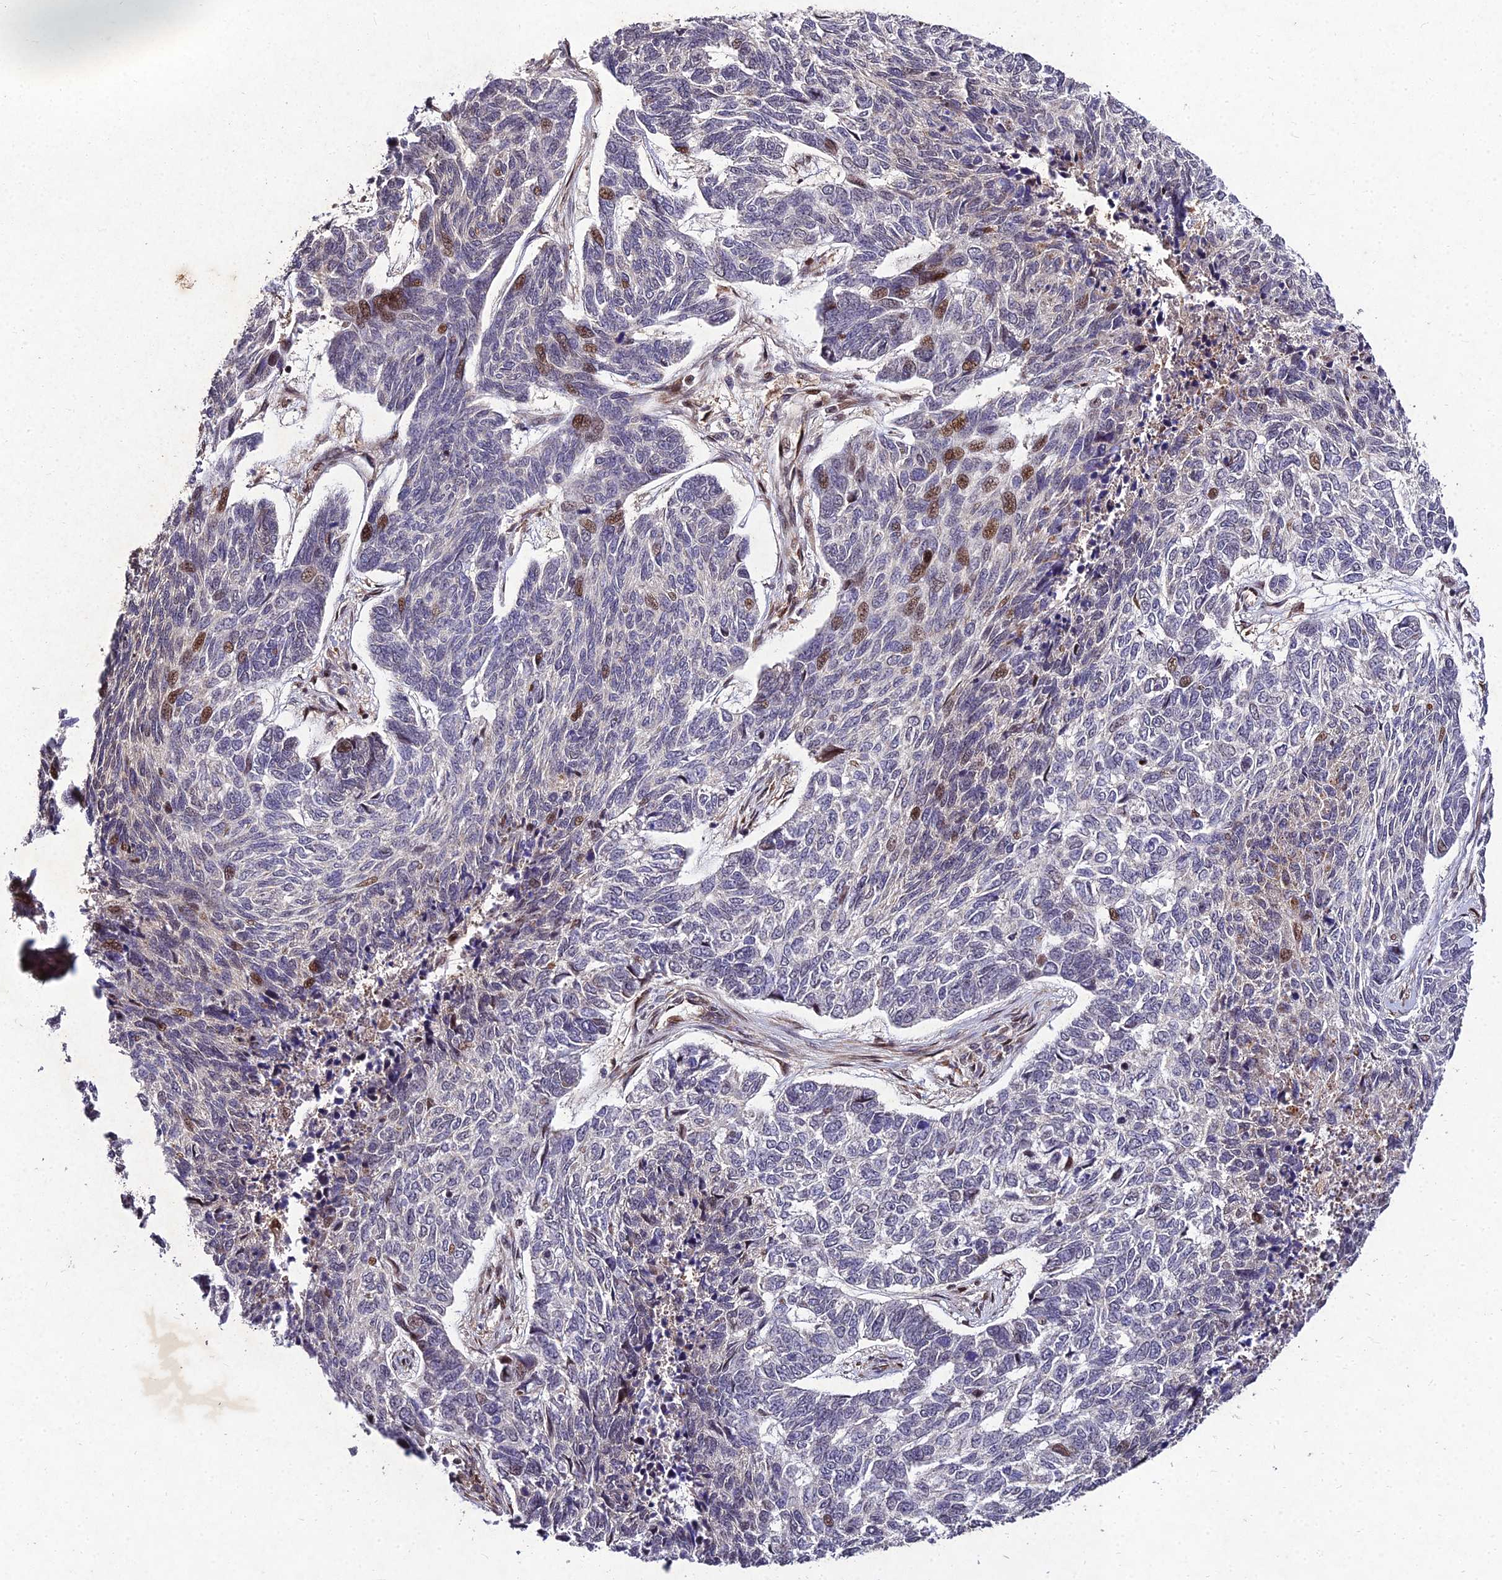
{"staining": {"intensity": "moderate", "quantity": "<25%", "location": "nuclear"}, "tissue": "skin cancer", "cell_type": "Tumor cells", "image_type": "cancer", "snomed": [{"axis": "morphology", "description": "Basal cell carcinoma"}, {"axis": "topography", "description": "Skin"}], "caption": "A brown stain labels moderate nuclear staining of a protein in basal cell carcinoma (skin) tumor cells.", "gene": "MKKS", "patient": {"sex": "female", "age": 65}}